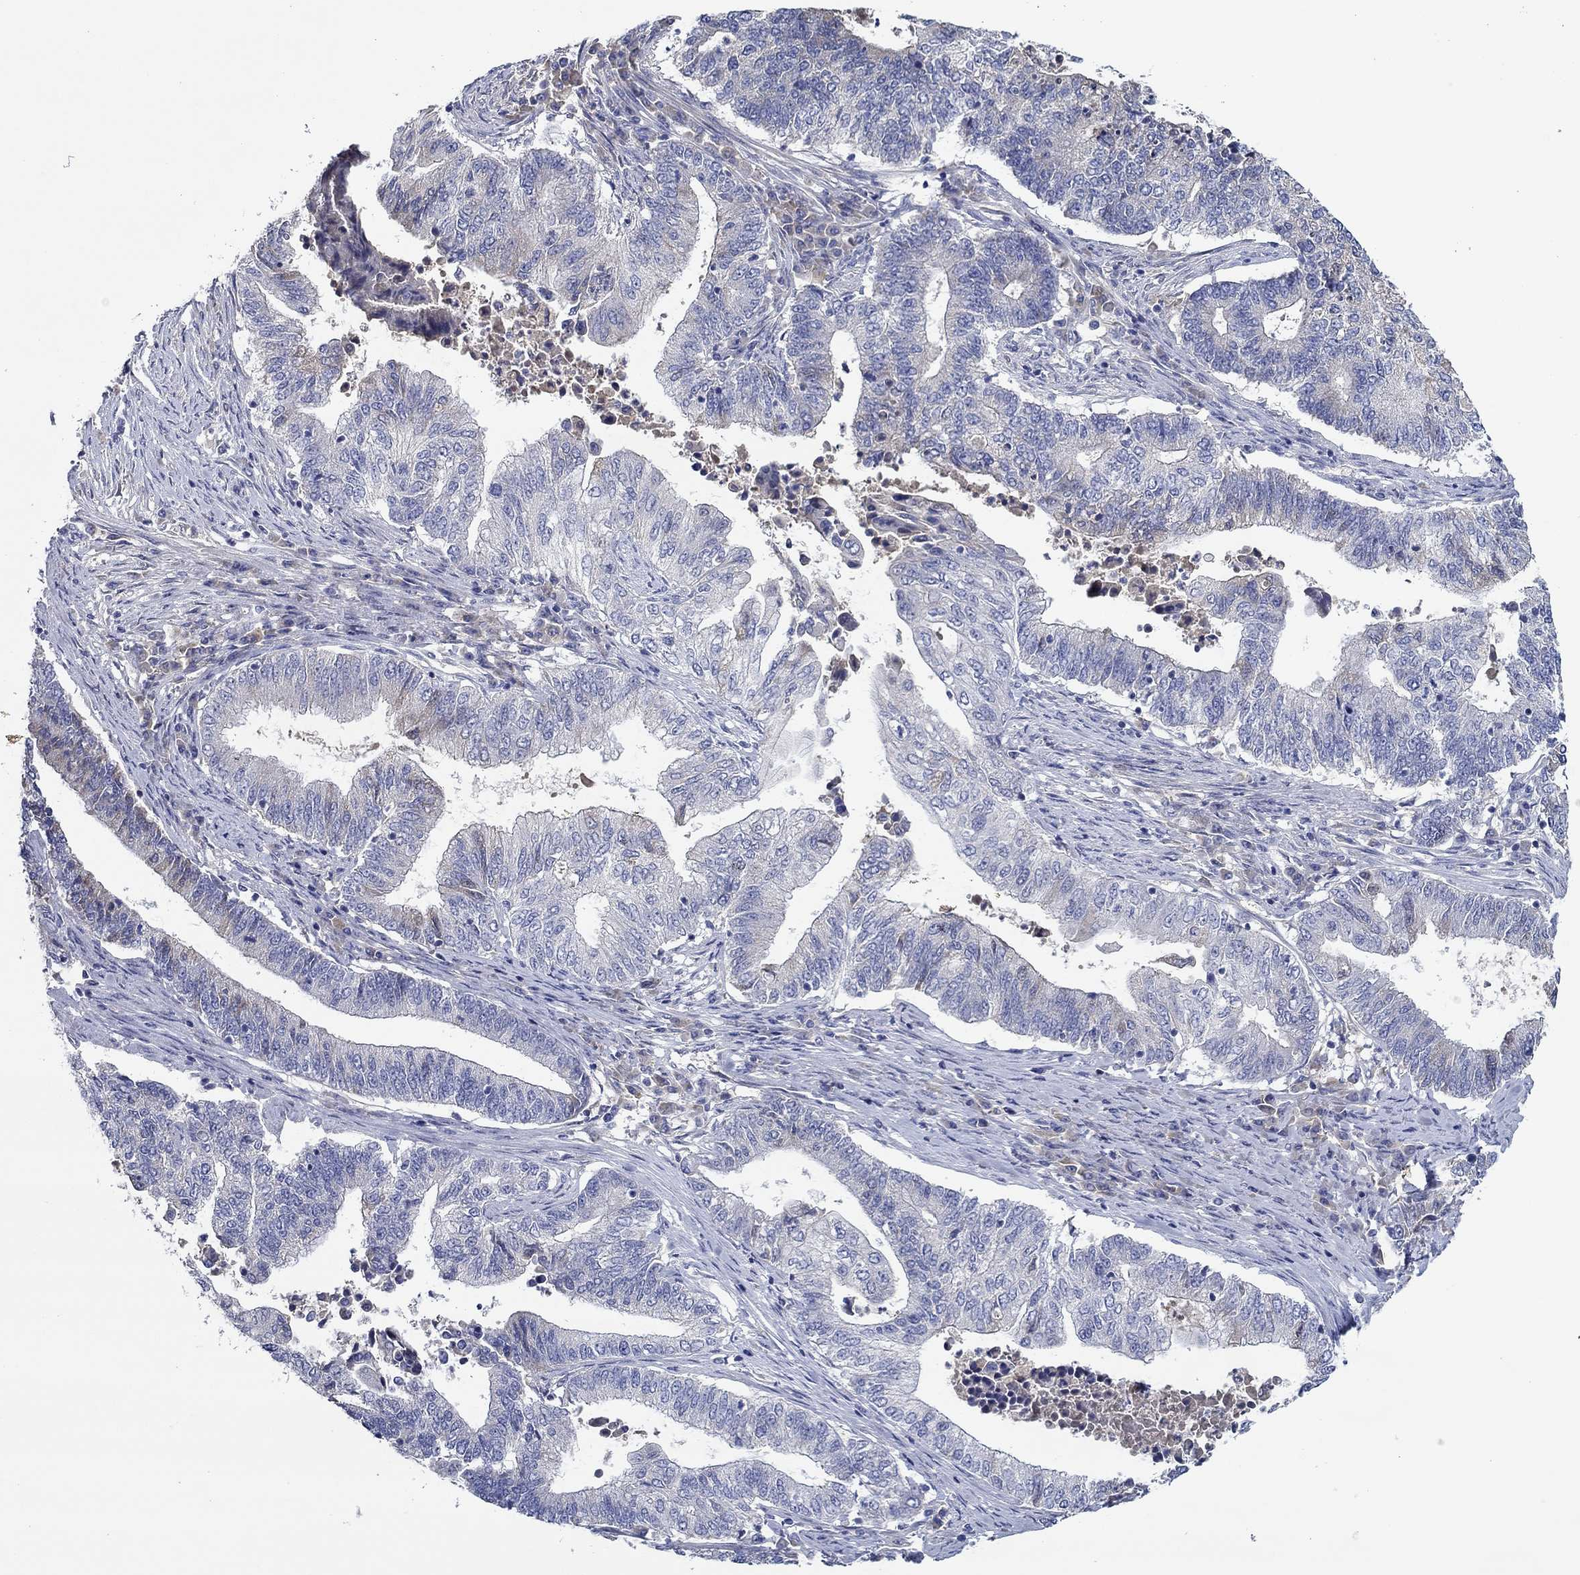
{"staining": {"intensity": "negative", "quantity": "none", "location": "none"}, "tissue": "endometrial cancer", "cell_type": "Tumor cells", "image_type": "cancer", "snomed": [{"axis": "morphology", "description": "Adenocarcinoma, NOS"}, {"axis": "topography", "description": "Uterus"}, {"axis": "topography", "description": "Endometrium"}], "caption": "There is no significant staining in tumor cells of endometrial cancer (adenocarcinoma). (DAB (3,3'-diaminobenzidine) IHC, high magnification).", "gene": "CHIT1", "patient": {"sex": "female", "age": 54}}